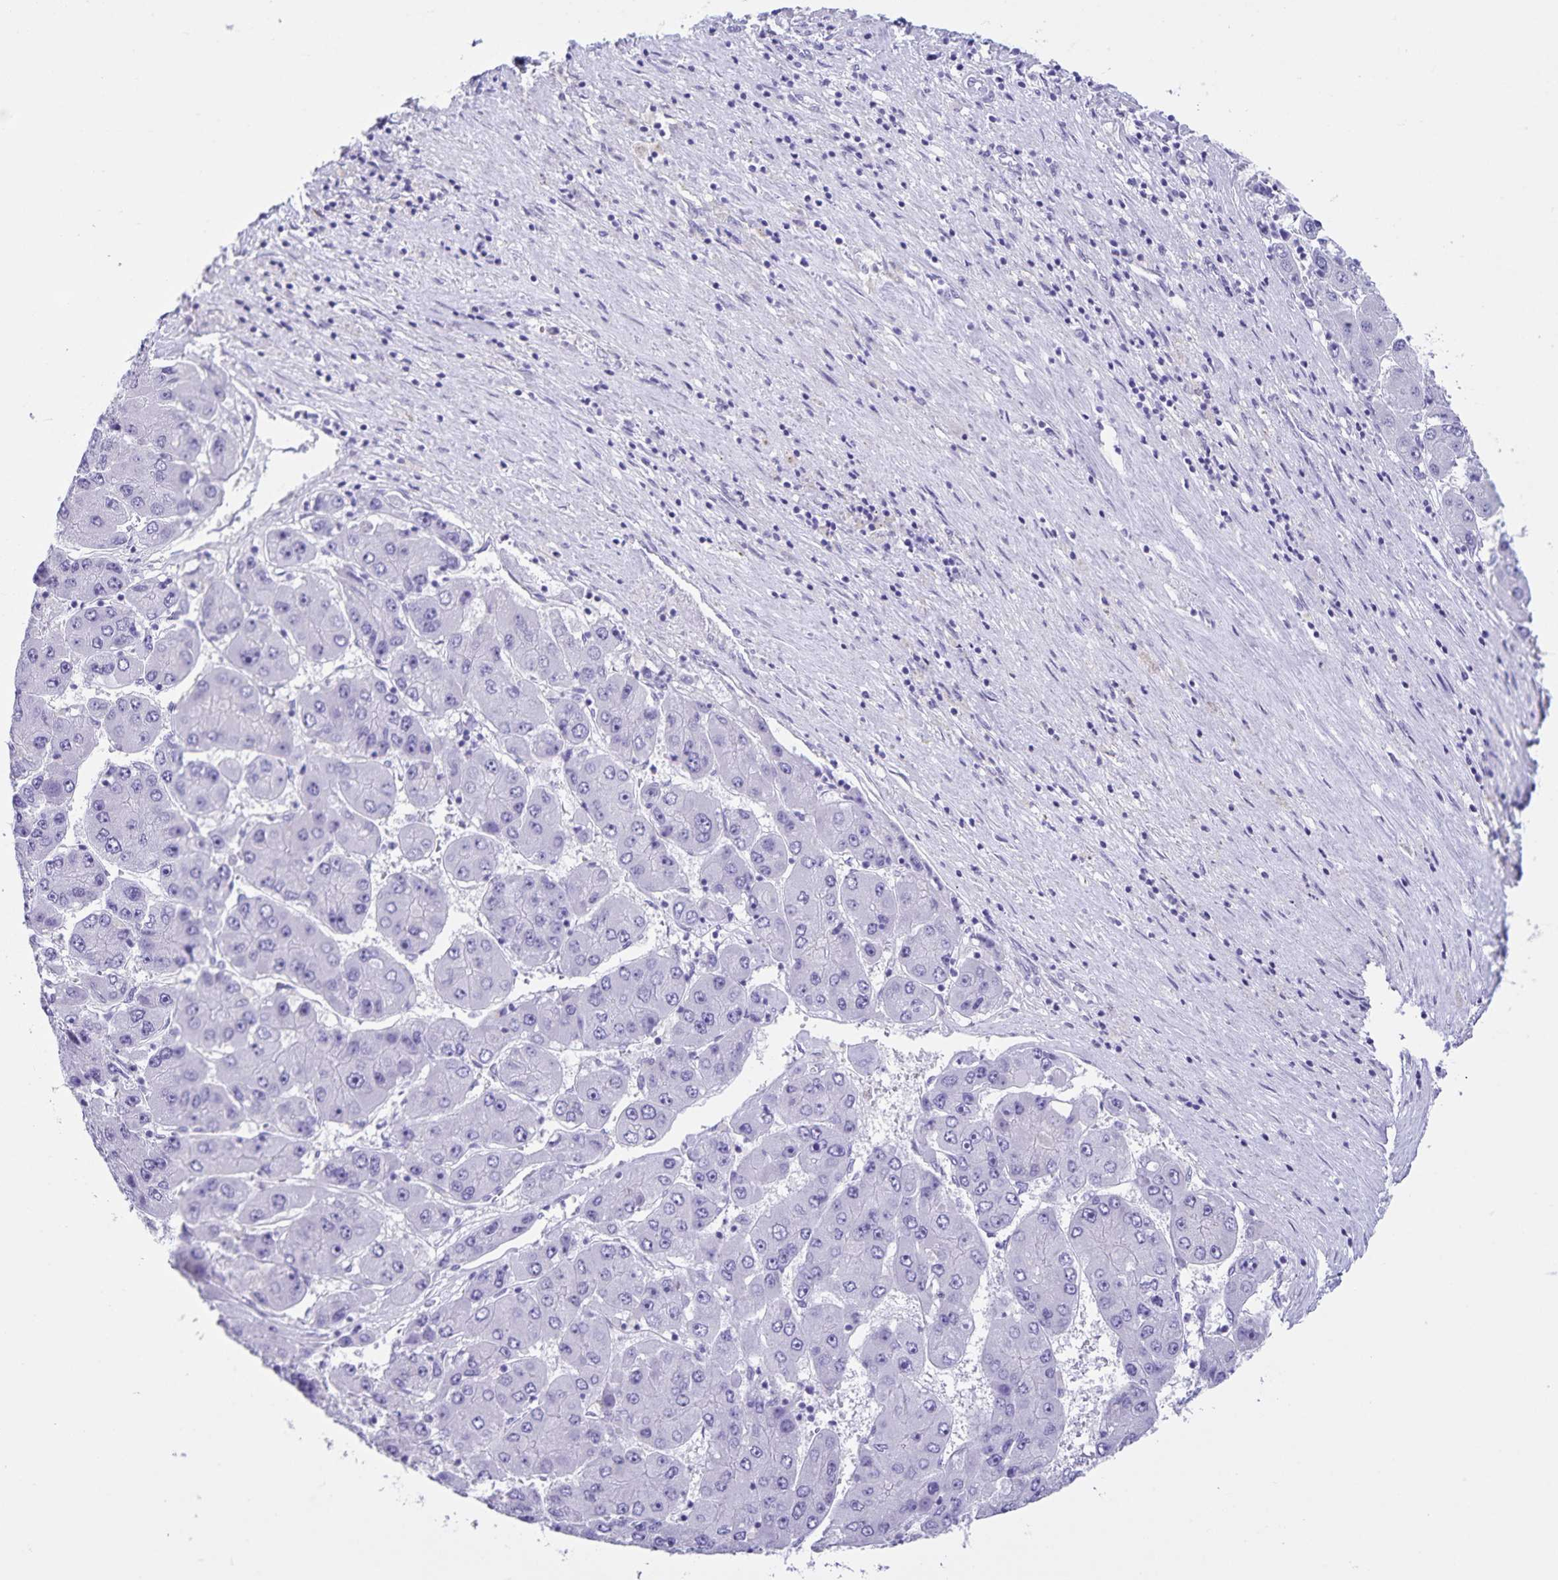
{"staining": {"intensity": "negative", "quantity": "none", "location": "none"}, "tissue": "liver cancer", "cell_type": "Tumor cells", "image_type": "cancer", "snomed": [{"axis": "morphology", "description": "Carcinoma, Hepatocellular, NOS"}, {"axis": "topography", "description": "Liver"}], "caption": "Immunohistochemistry (IHC) histopathology image of neoplastic tissue: liver hepatocellular carcinoma stained with DAB exhibits no significant protein expression in tumor cells.", "gene": "C11orf42", "patient": {"sex": "female", "age": 61}}